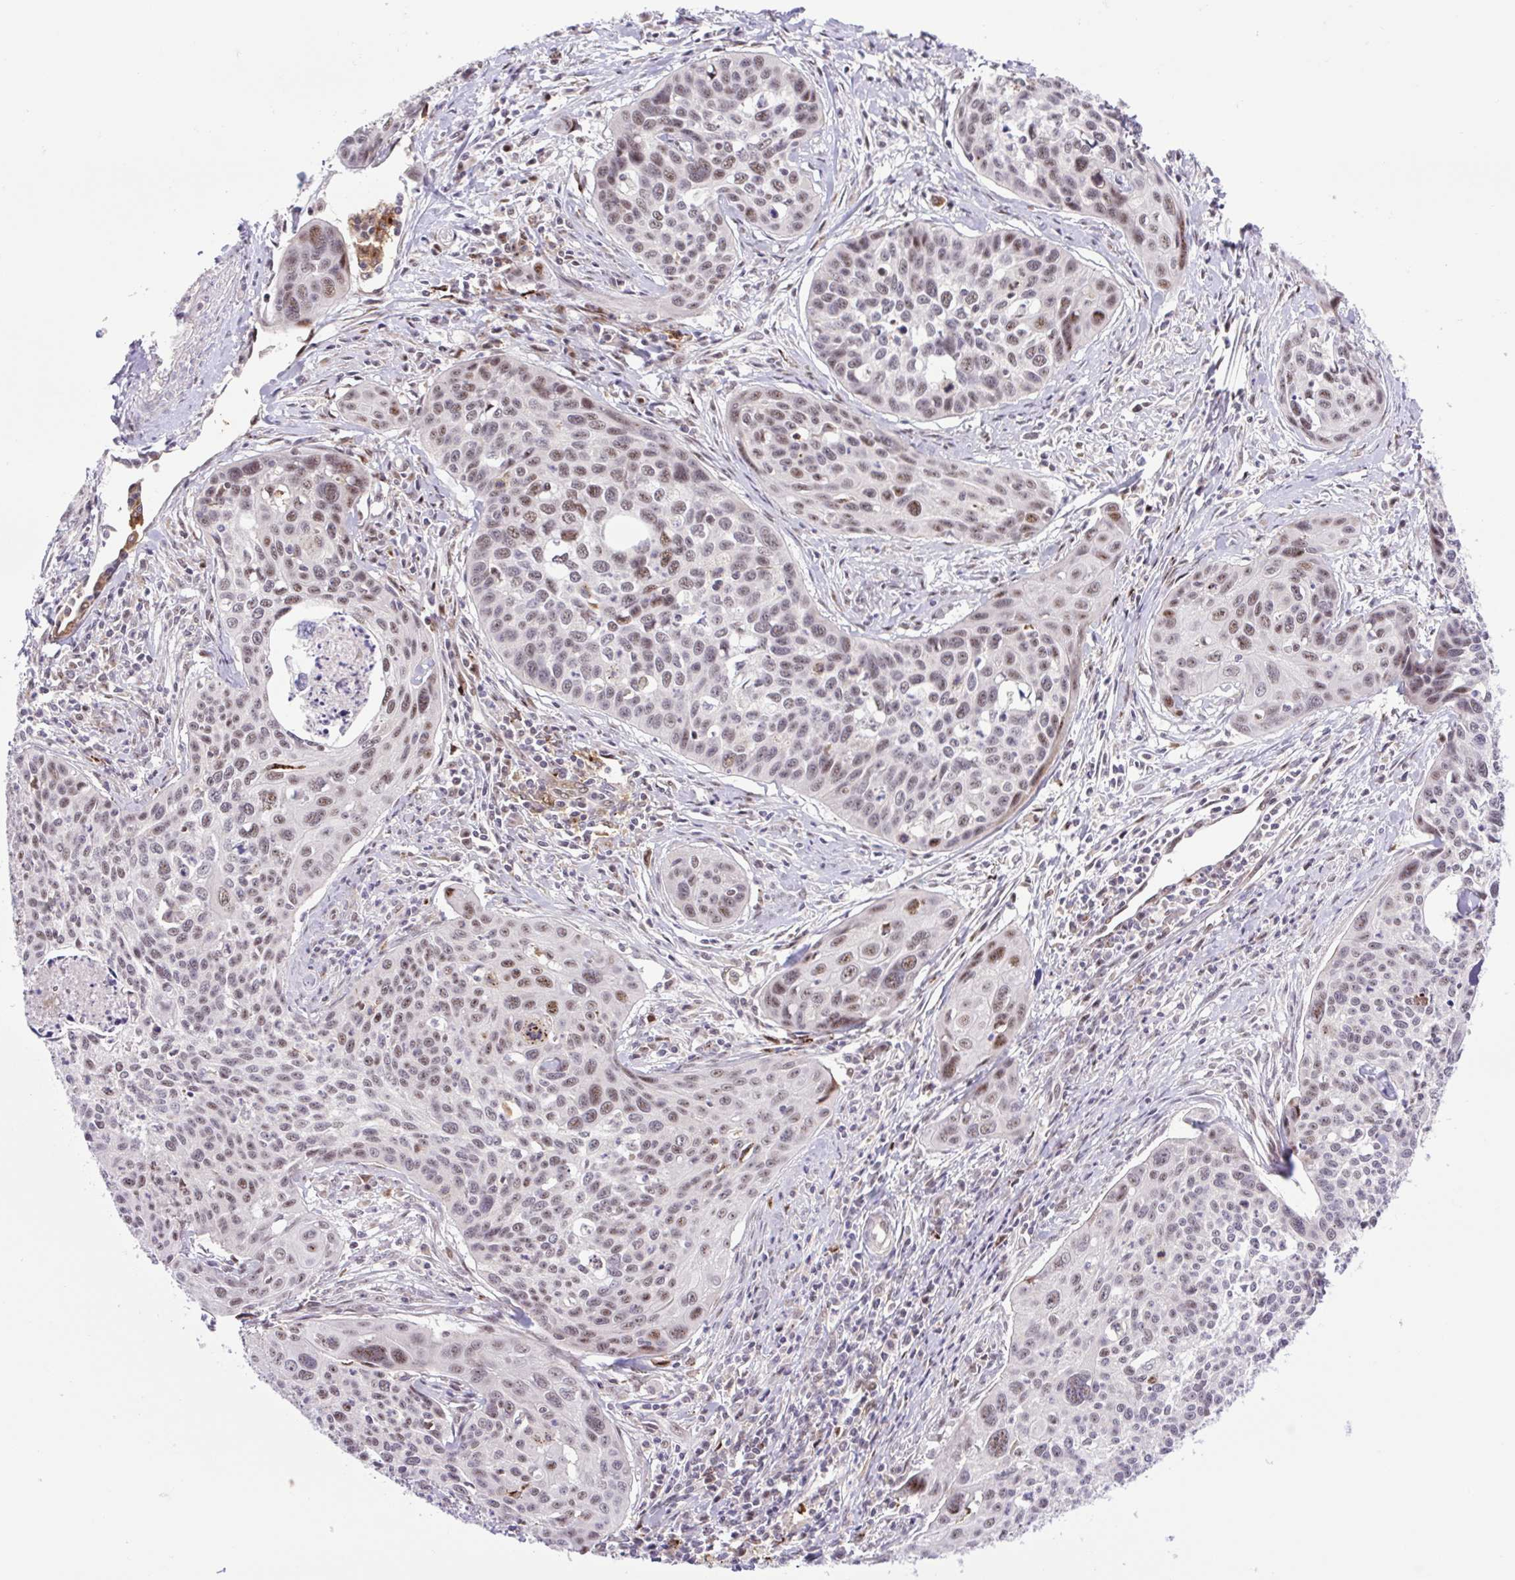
{"staining": {"intensity": "moderate", "quantity": "25%-75%", "location": "nuclear"}, "tissue": "cervical cancer", "cell_type": "Tumor cells", "image_type": "cancer", "snomed": [{"axis": "morphology", "description": "Squamous cell carcinoma, NOS"}, {"axis": "topography", "description": "Cervix"}], "caption": "Cervical cancer (squamous cell carcinoma) stained with DAB (3,3'-diaminobenzidine) IHC exhibits medium levels of moderate nuclear positivity in approximately 25%-75% of tumor cells.", "gene": "ERG", "patient": {"sex": "female", "age": 31}}